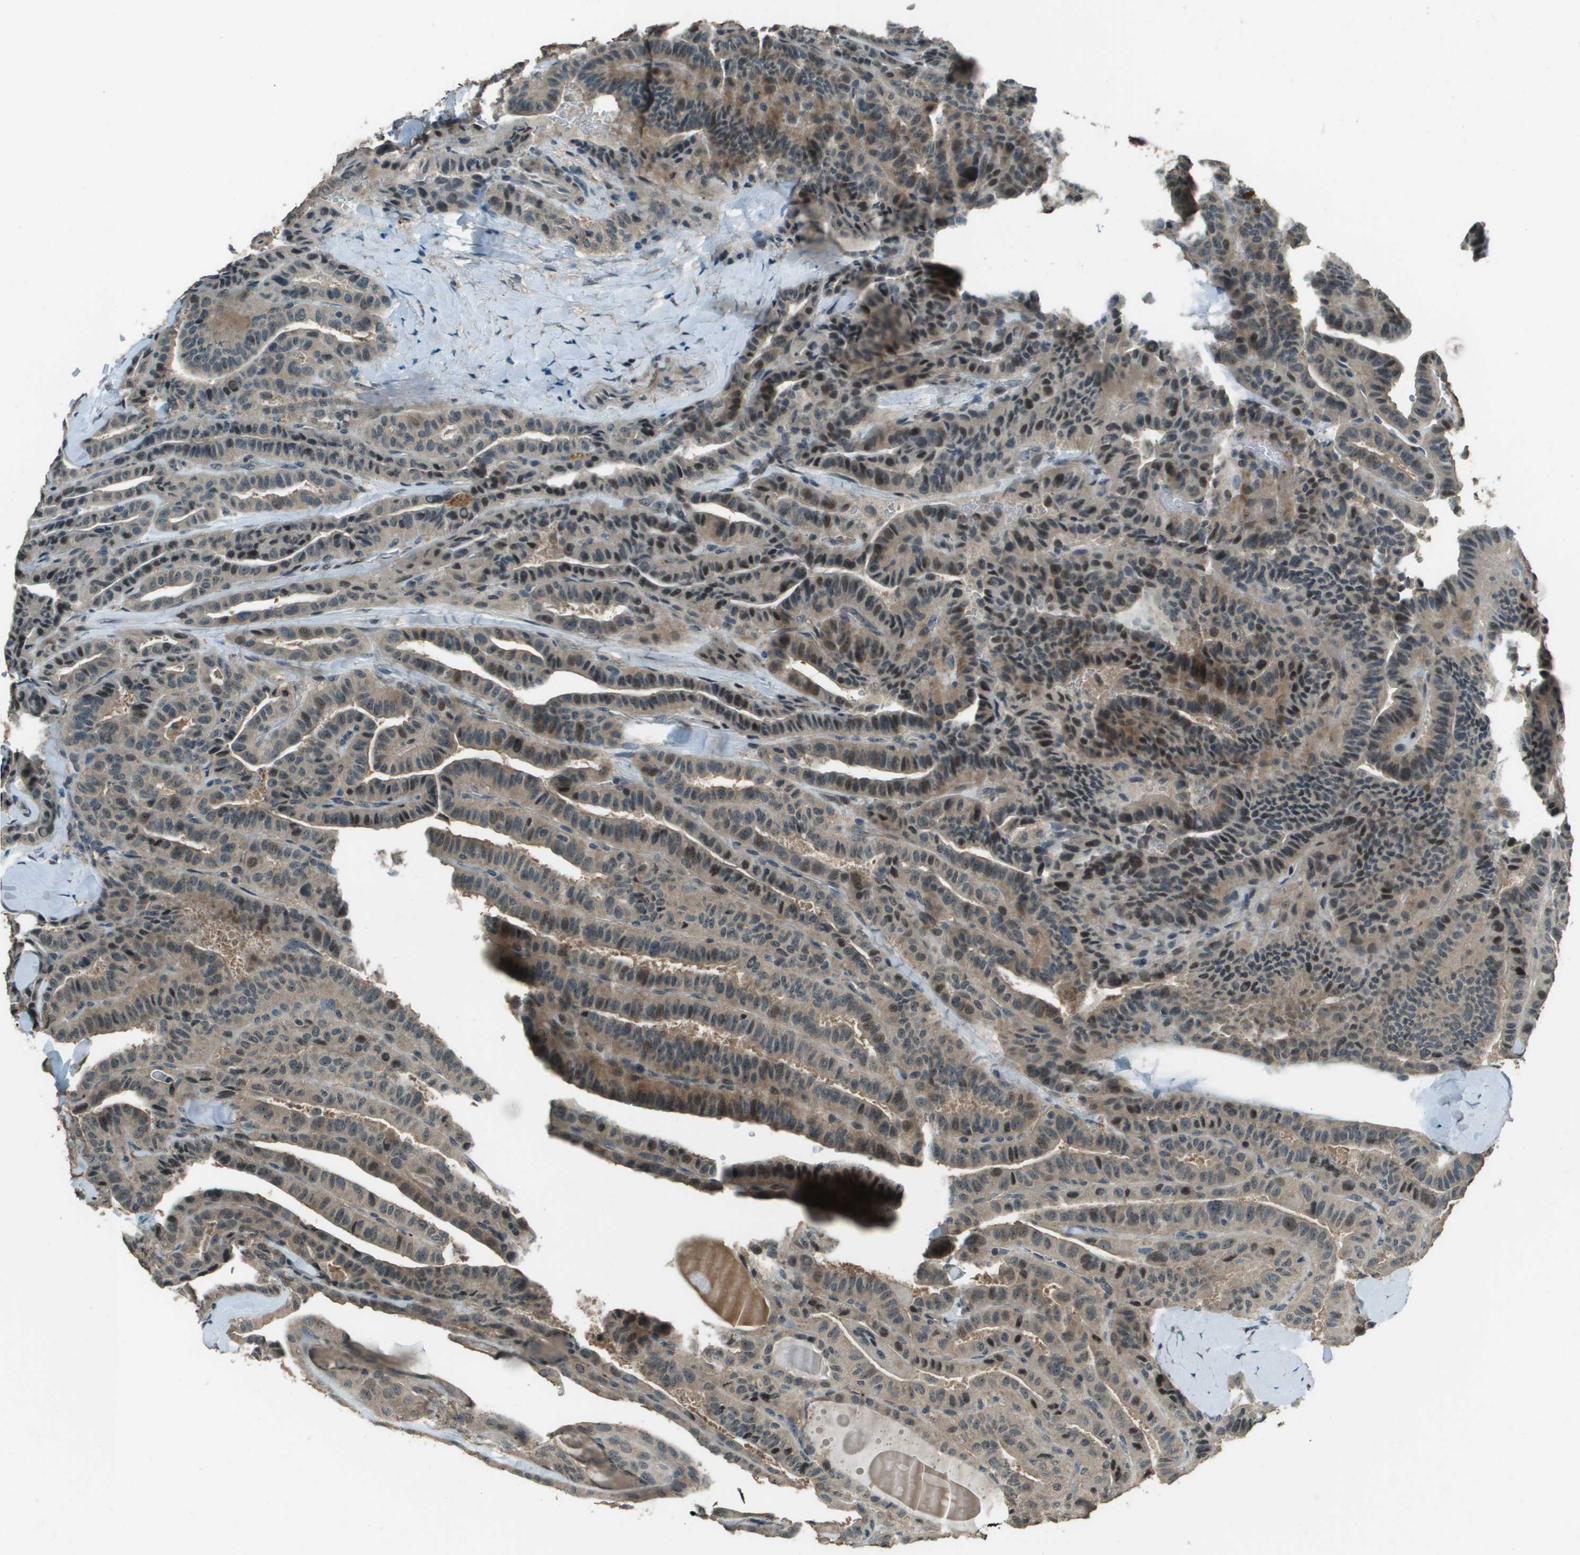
{"staining": {"intensity": "moderate", "quantity": ">75%", "location": "cytoplasmic/membranous"}, "tissue": "thyroid cancer", "cell_type": "Tumor cells", "image_type": "cancer", "snomed": [{"axis": "morphology", "description": "Papillary adenocarcinoma, NOS"}, {"axis": "topography", "description": "Thyroid gland"}], "caption": "A brown stain highlights moderate cytoplasmic/membranous expression of a protein in thyroid papillary adenocarcinoma tumor cells. (DAB (3,3'-diaminobenzidine) IHC, brown staining for protein, blue staining for nuclei).", "gene": "SDC3", "patient": {"sex": "male", "age": 77}}